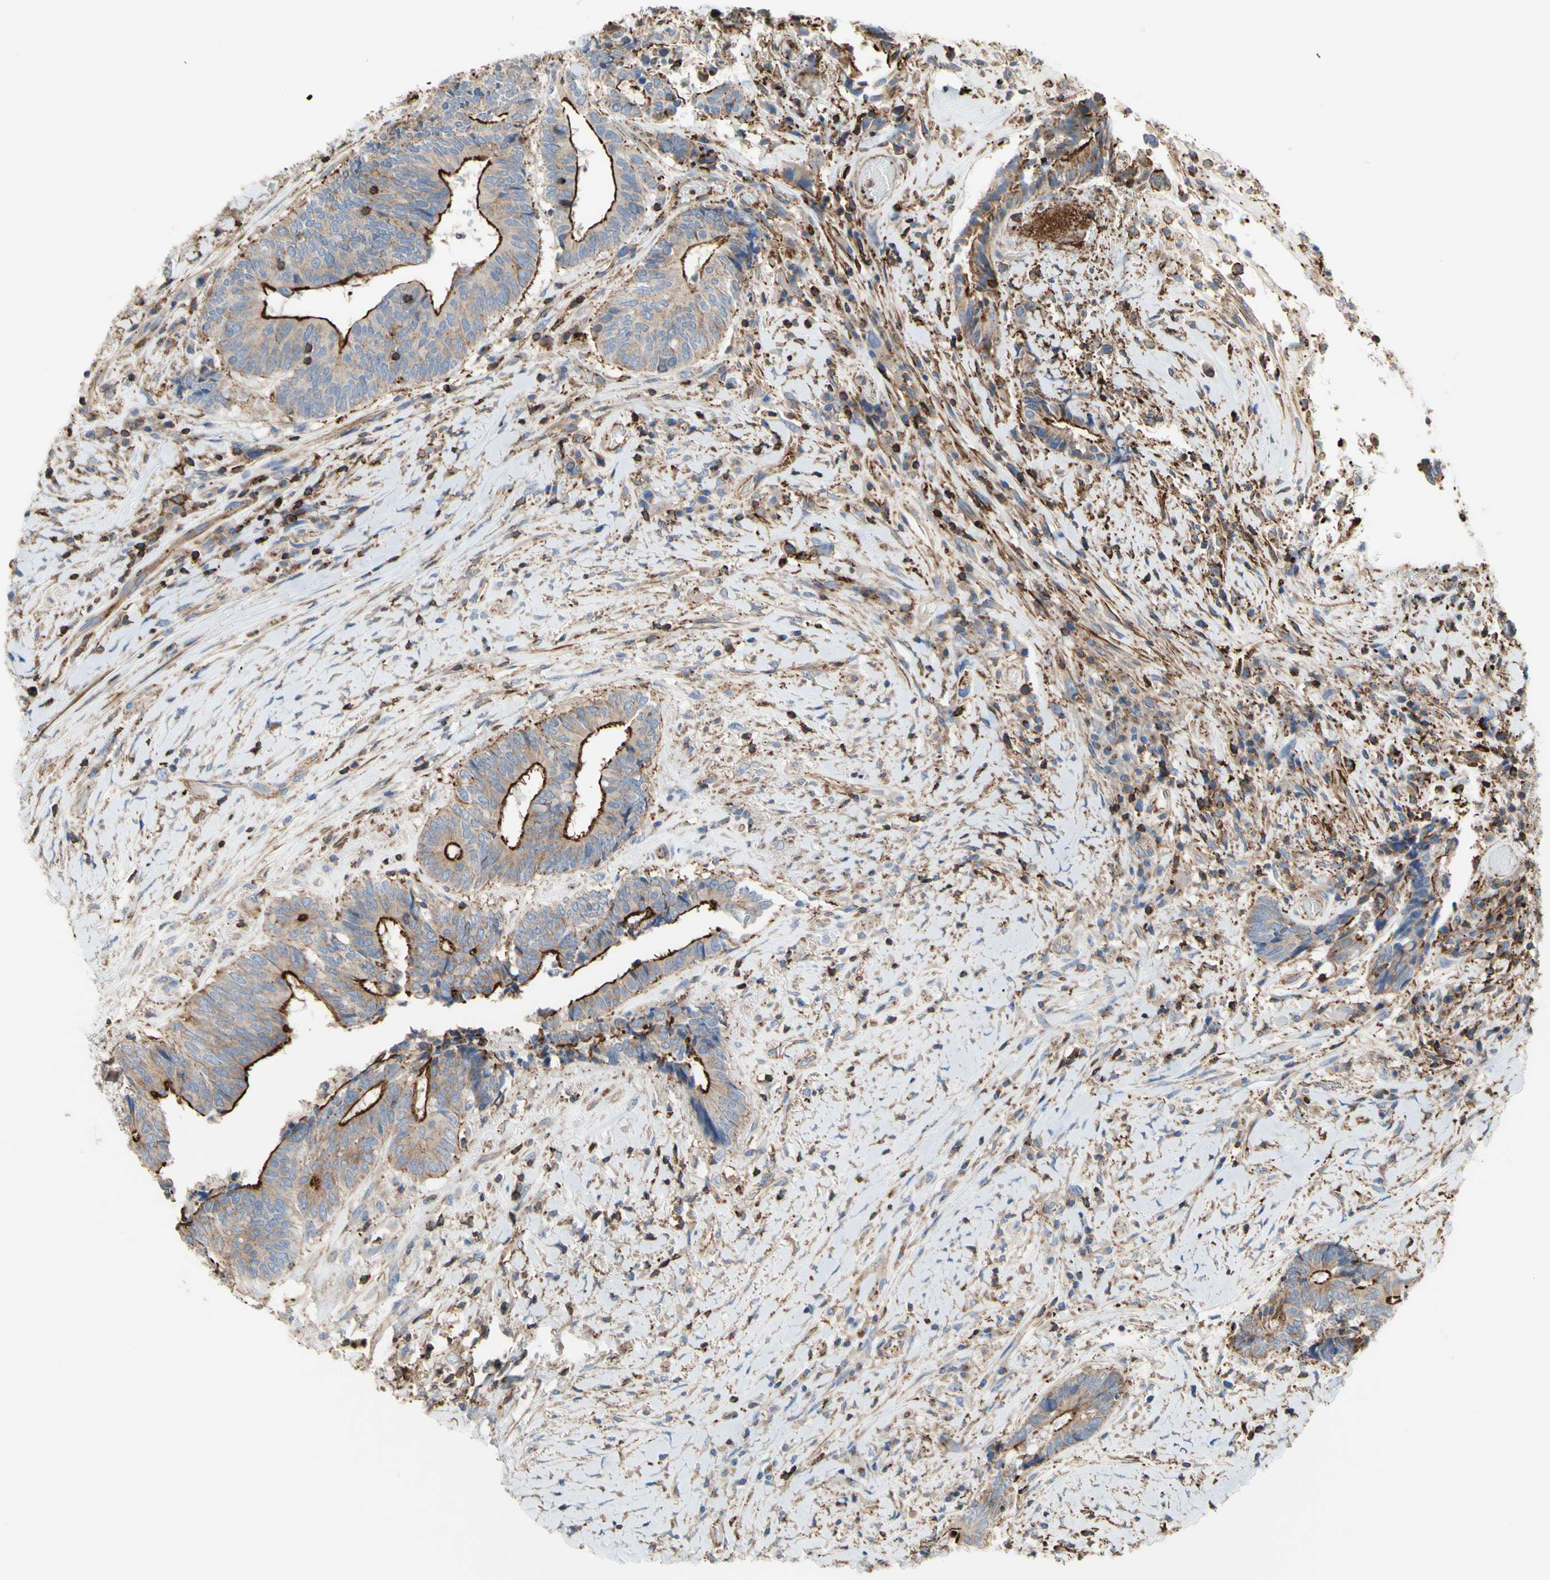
{"staining": {"intensity": "strong", "quantity": "<25%", "location": "cytoplasmic/membranous"}, "tissue": "colorectal cancer", "cell_type": "Tumor cells", "image_type": "cancer", "snomed": [{"axis": "morphology", "description": "Adenocarcinoma, NOS"}, {"axis": "topography", "description": "Rectum"}], "caption": "This is a micrograph of IHC staining of colorectal cancer, which shows strong expression in the cytoplasmic/membranous of tumor cells.", "gene": "SEMA4C", "patient": {"sex": "male", "age": 63}}